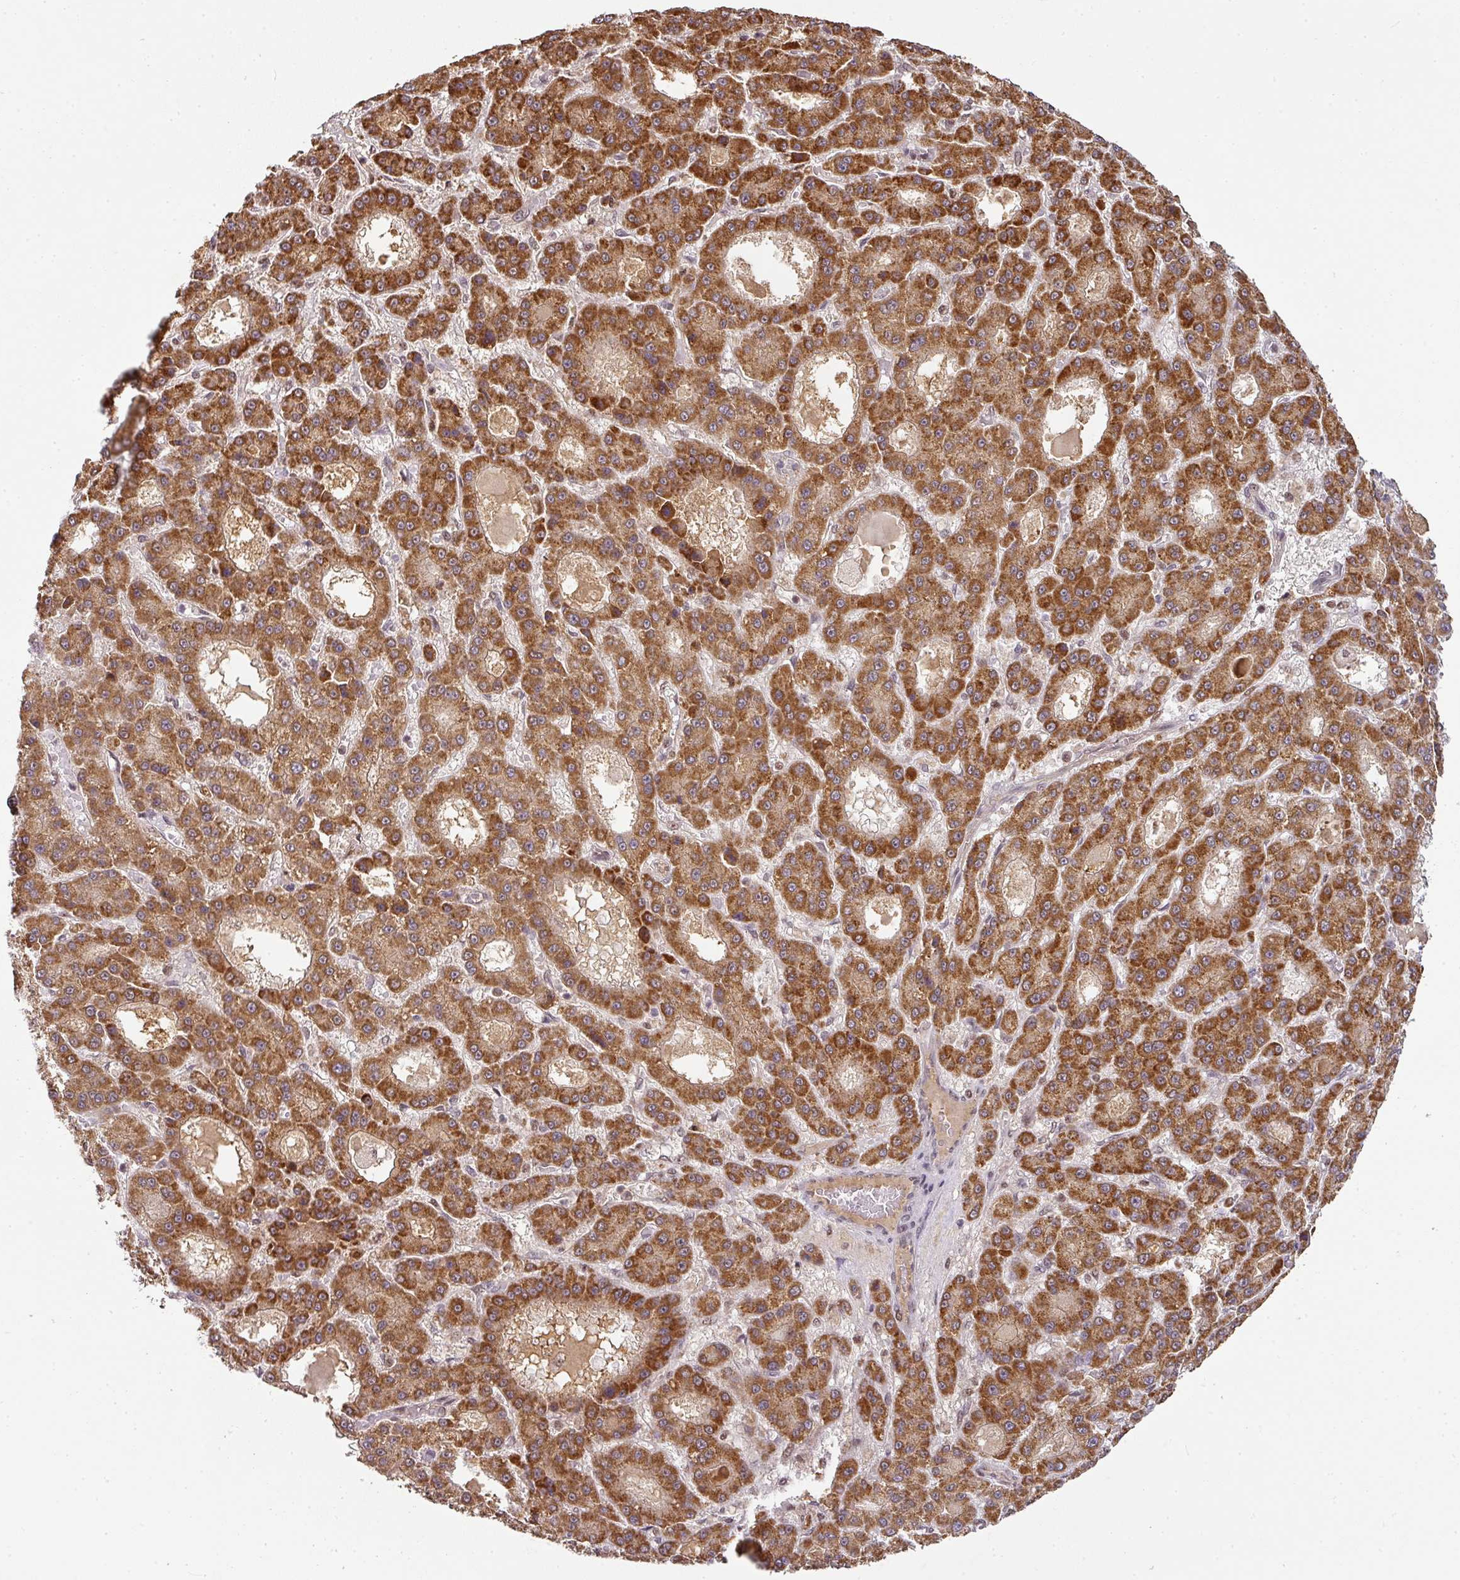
{"staining": {"intensity": "strong", "quantity": ">75%", "location": "cytoplasmic/membranous"}, "tissue": "liver cancer", "cell_type": "Tumor cells", "image_type": "cancer", "snomed": [{"axis": "morphology", "description": "Carcinoma, Hepatocellular, NOS"}, {"axis": "topography", "description": "Liver"}], "caption": "Strong cytoplasmic/membranous expression is seen in approximately >75% of tumor cells in liver hepatocellular carcinoma. (brown staining indicates protein expression, while blue staining denotes nuclei).", "gene": "RANBP9", "patient": {"sex": "male", "age": 70}}